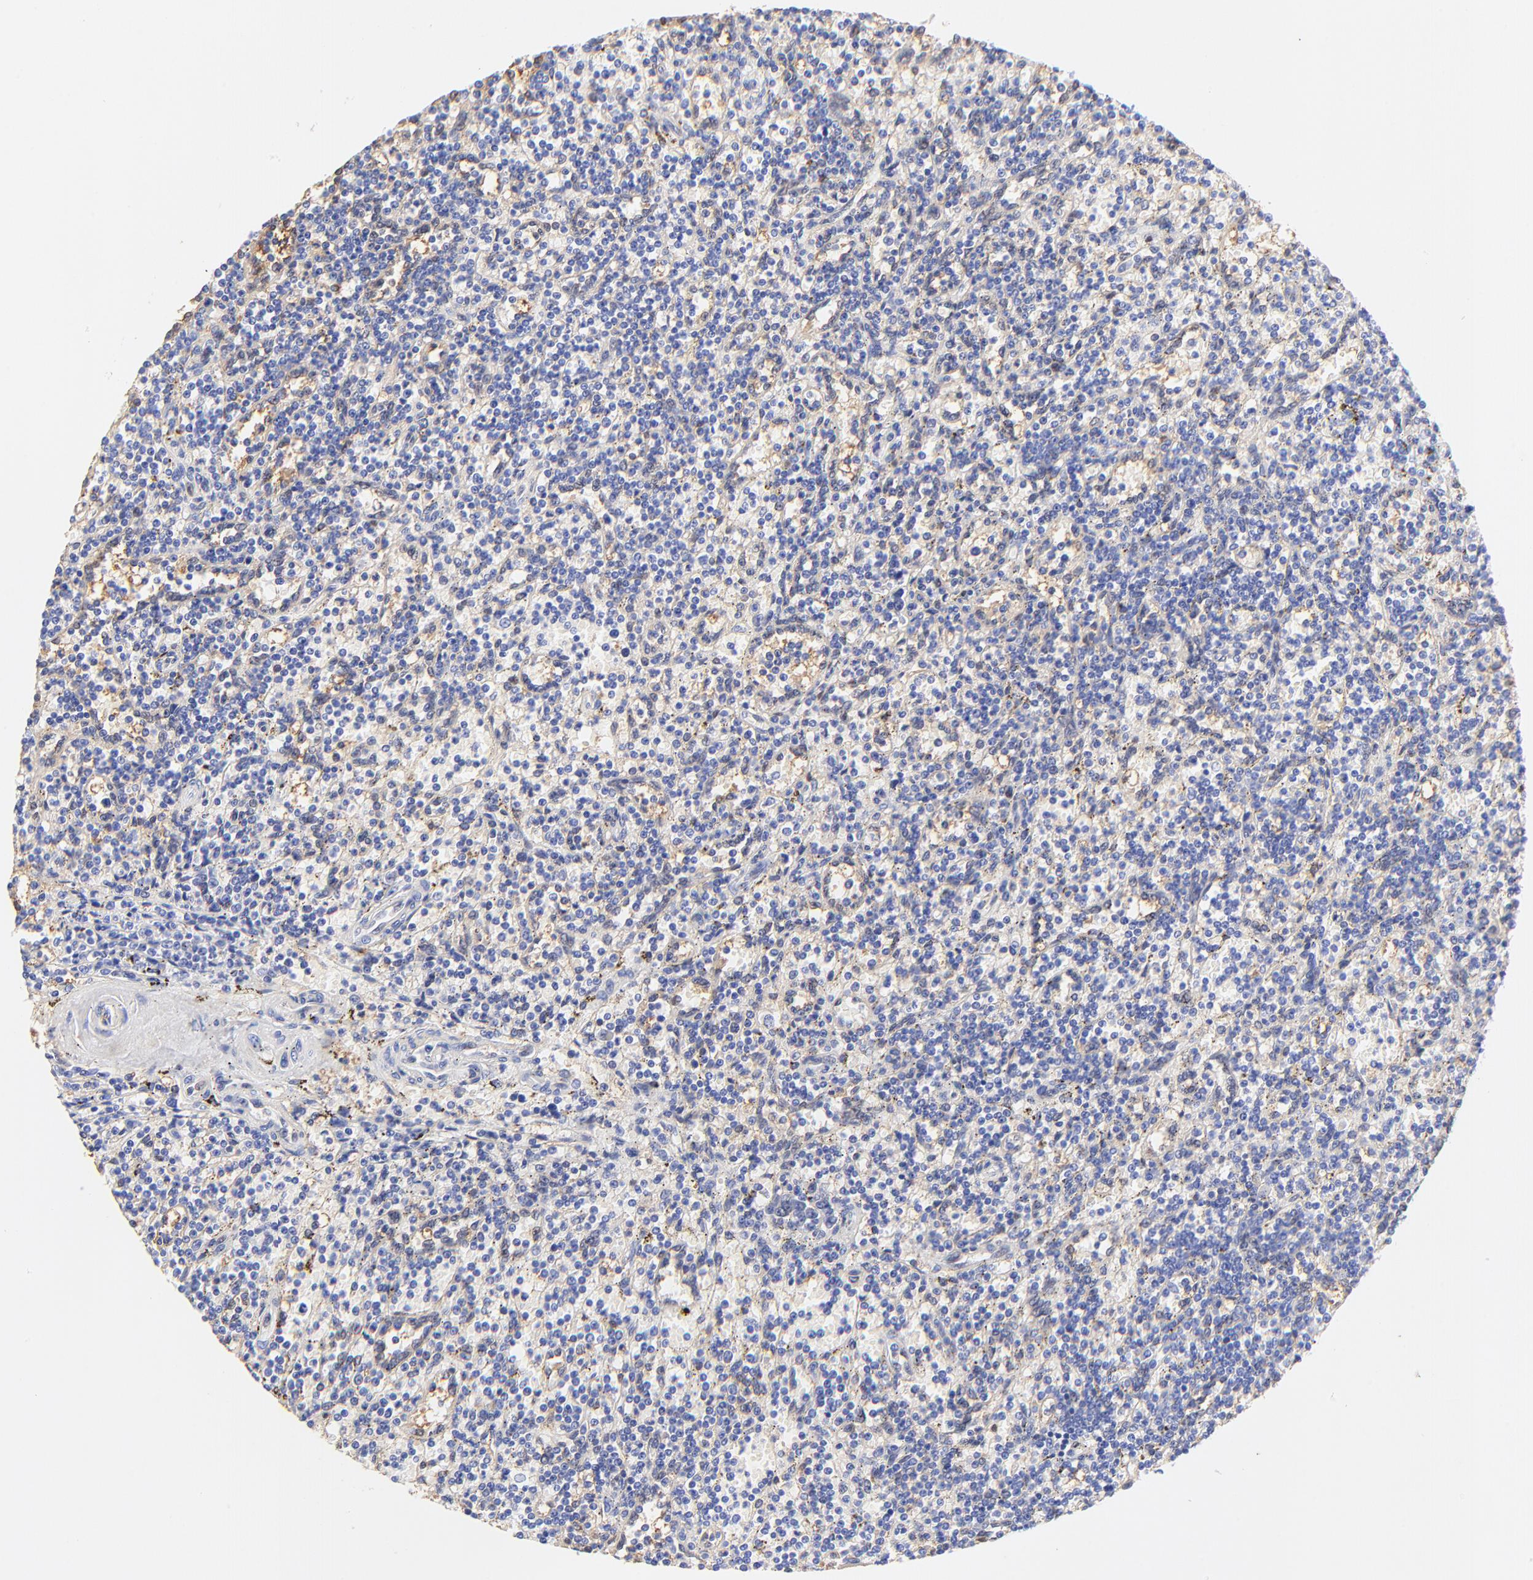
{"staining": {"intensity": "negative", "quantity": "none", "location": "none"}, "tissue": "lymphoma", "cell_type": "Tumor cells", "image_type": "cancer", "snomed": [{"axis": "morphology", "description": "Malignant lymphoma, non-Hodgkin's type, Low grade"}, {"axis": "topography", "description": "Spleen"}], "caption": "A high-resolution histopathology image shows IHC staining of lymphoma, which shows no significant positivity in tumor cells. (Immunohistochemistry, brightfield microscopy, high magnification).", "gene": "ALDH1A1", "patient": {"sex": "male", "age": 73}}